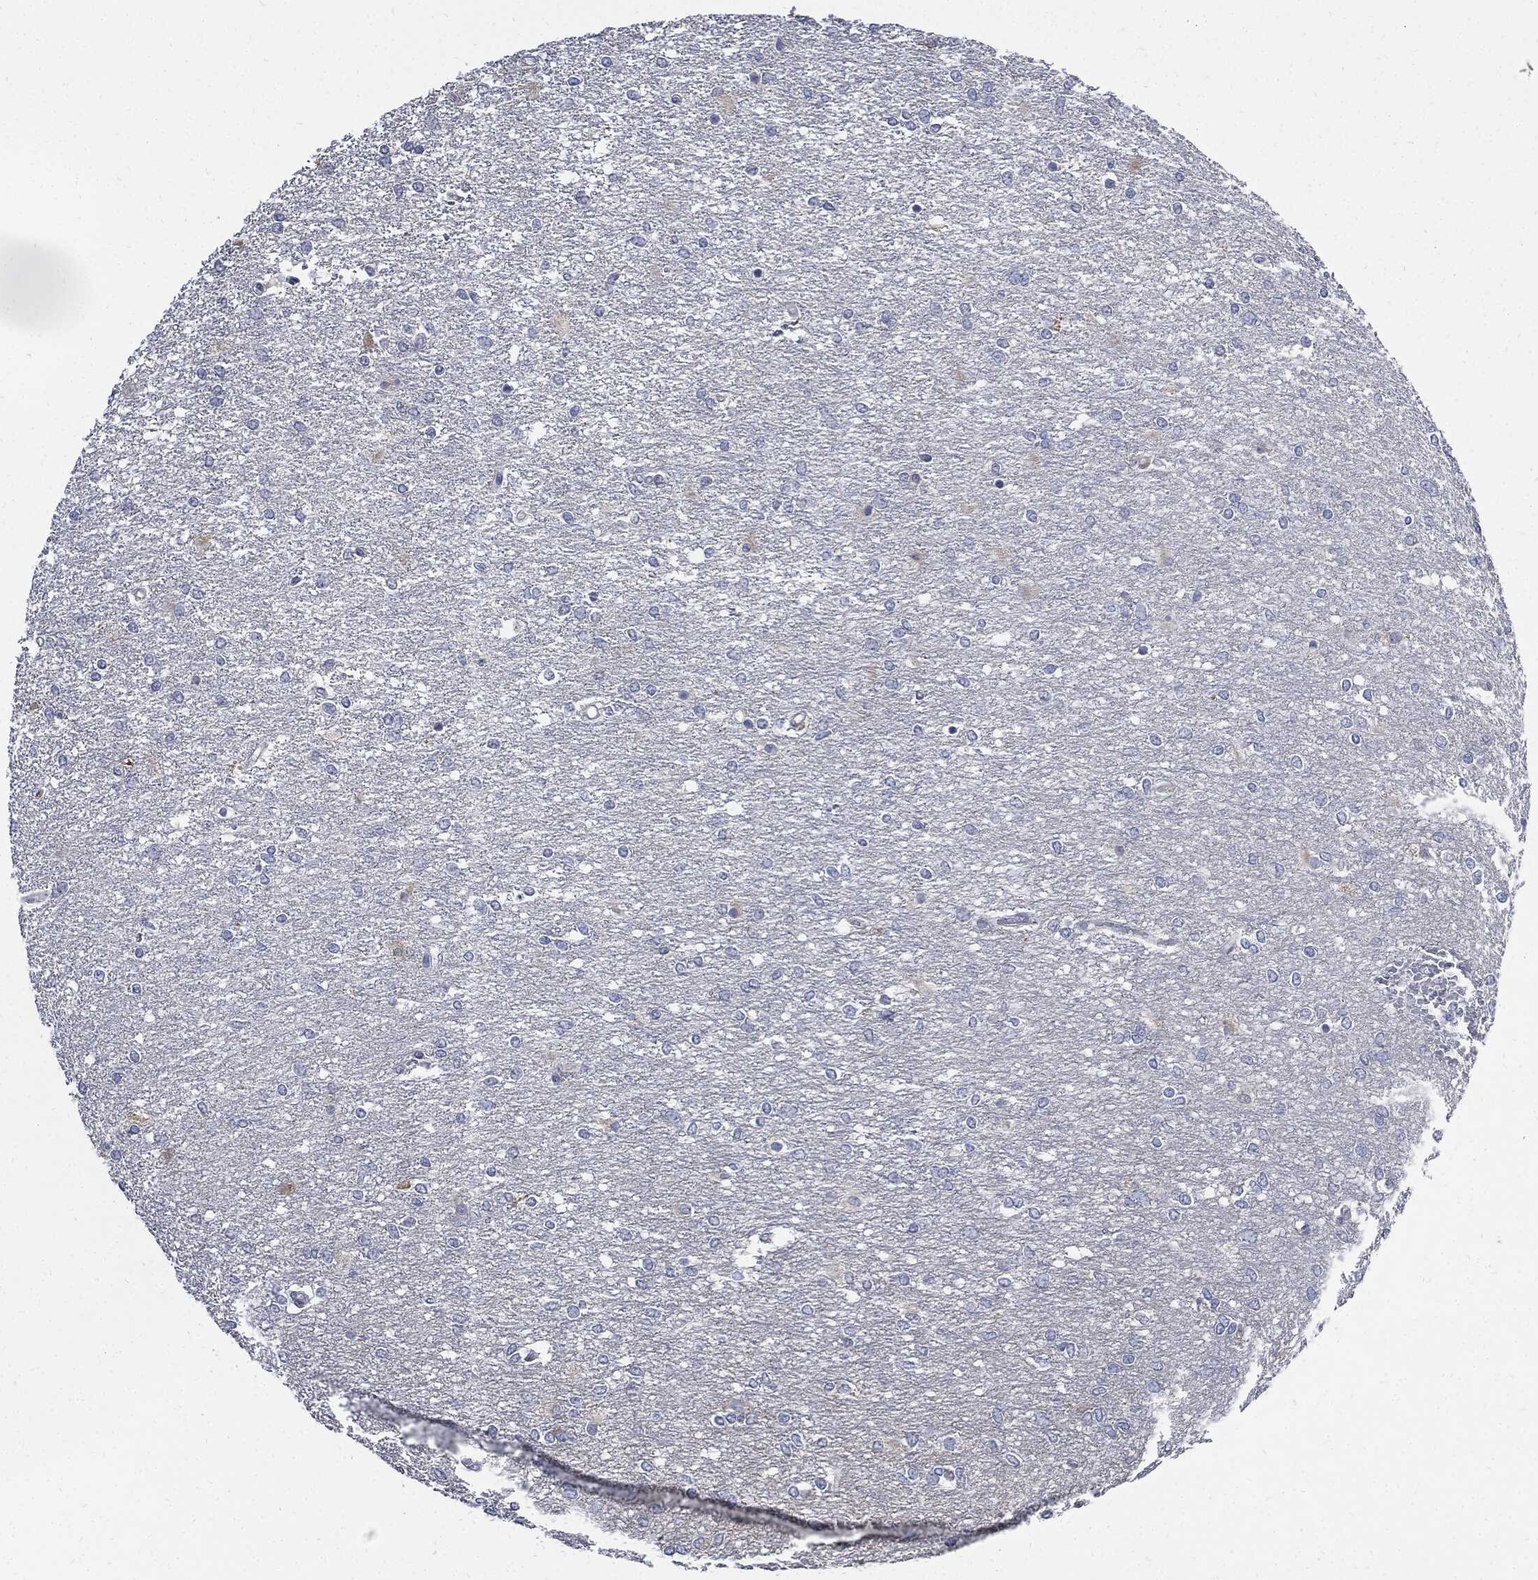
{"staining": {"intensity": "negative", "quantity": "none", "location": "none"}, "tissue": "glioma", "cell_type": "Tumor cells", "image_type": "cancer", "snomed": [{"axis": "morphology", "description": "Glioma, malignant, High grade"}, {"axis": "topography", "description": "Brain"}], "caption": "A micrograph of human glioma is negative for staining in tumor cells. The staining was performed using DAB (3,3'-diaminobenzidine) to visualize the protein expression in brown, while the nuclei were stained in blue with hematoxylin (Magnification: 20x).", "gene": "CPE", "patient": {"sex": "female", "age": 61}}